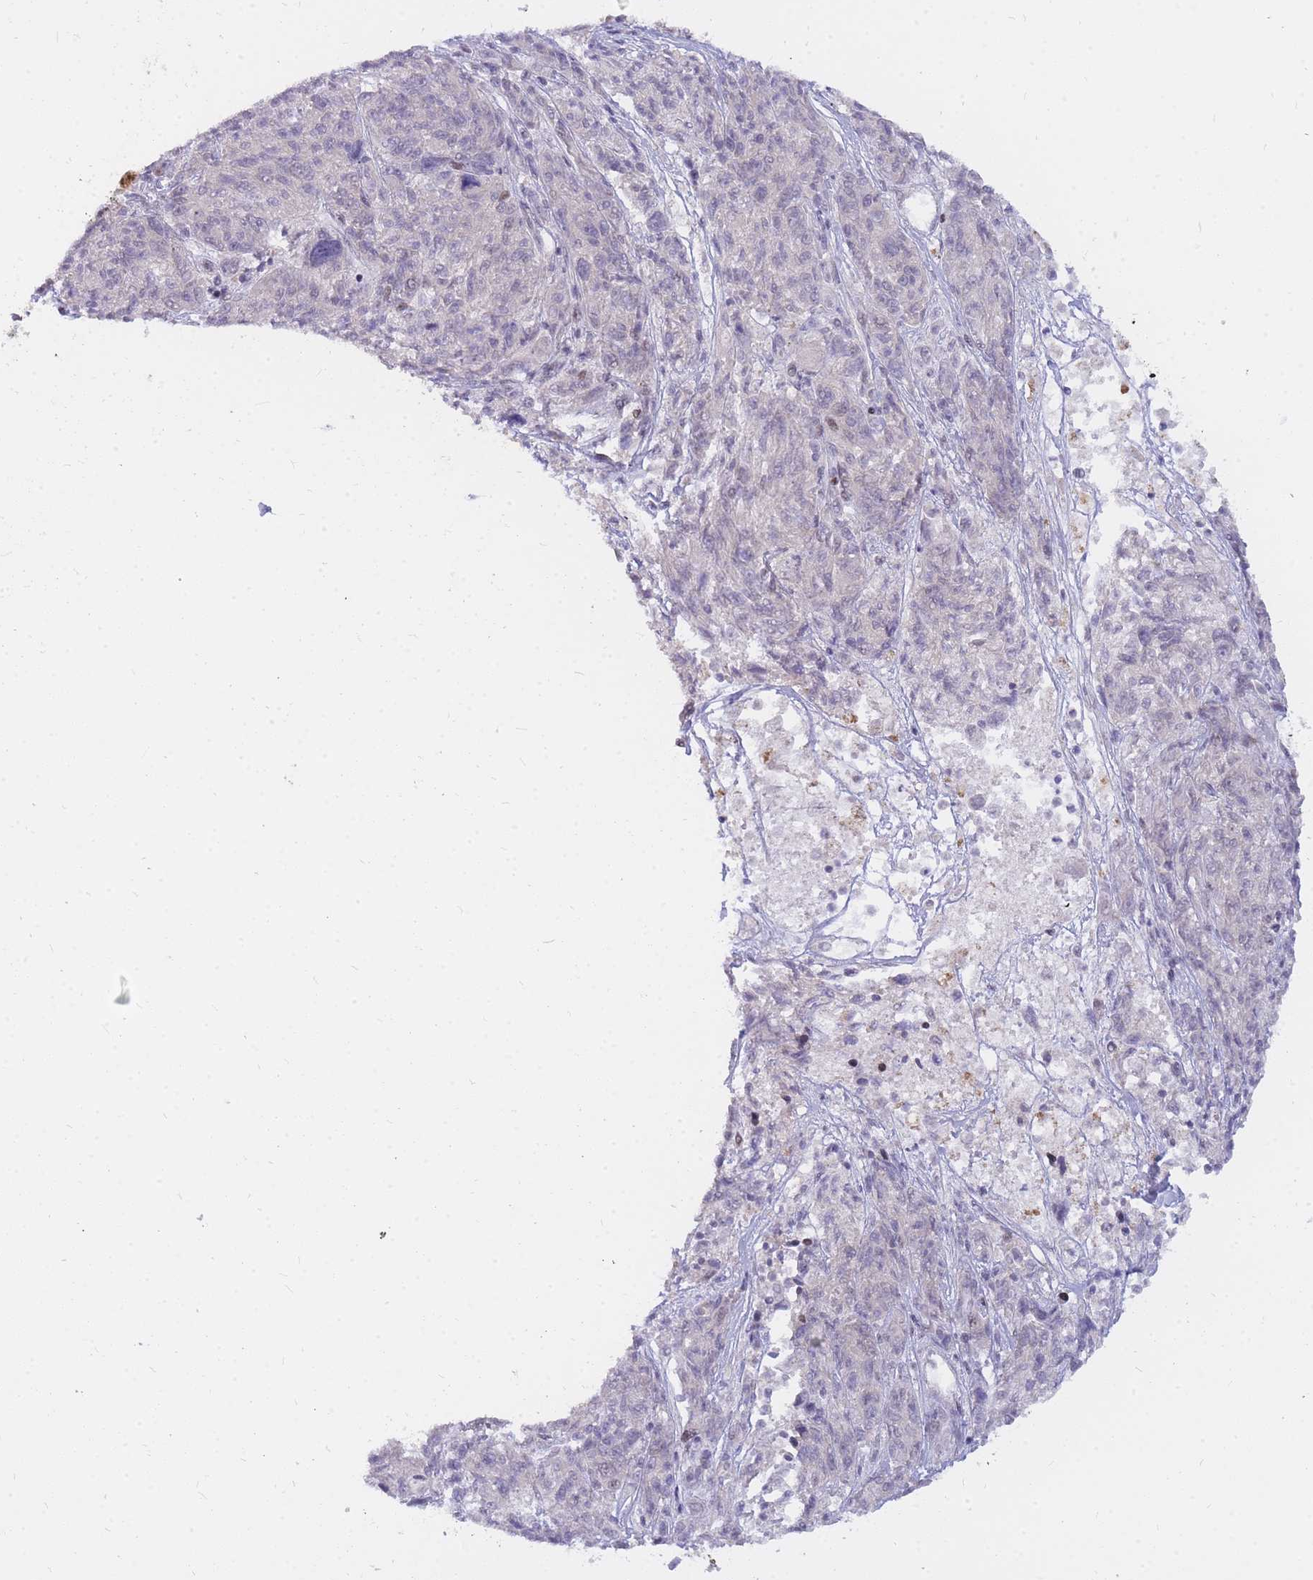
{"staining": {"intensity": "negative", "quantity": "none", "location": "none"}, "tissue": "melanoma", "cell_type": "Tumor cells", "image_type": "cancer", "snomed": [{"axis": "morphology", "description": "Malignant melanoma, NOS"}, {"axis": "topography", "description": "Skin"}], "caption": "Tumor cells show no significant protein positivity in melanoma.", "gene": "TLE2", "patient": {"sex": "male", "age": 53}}